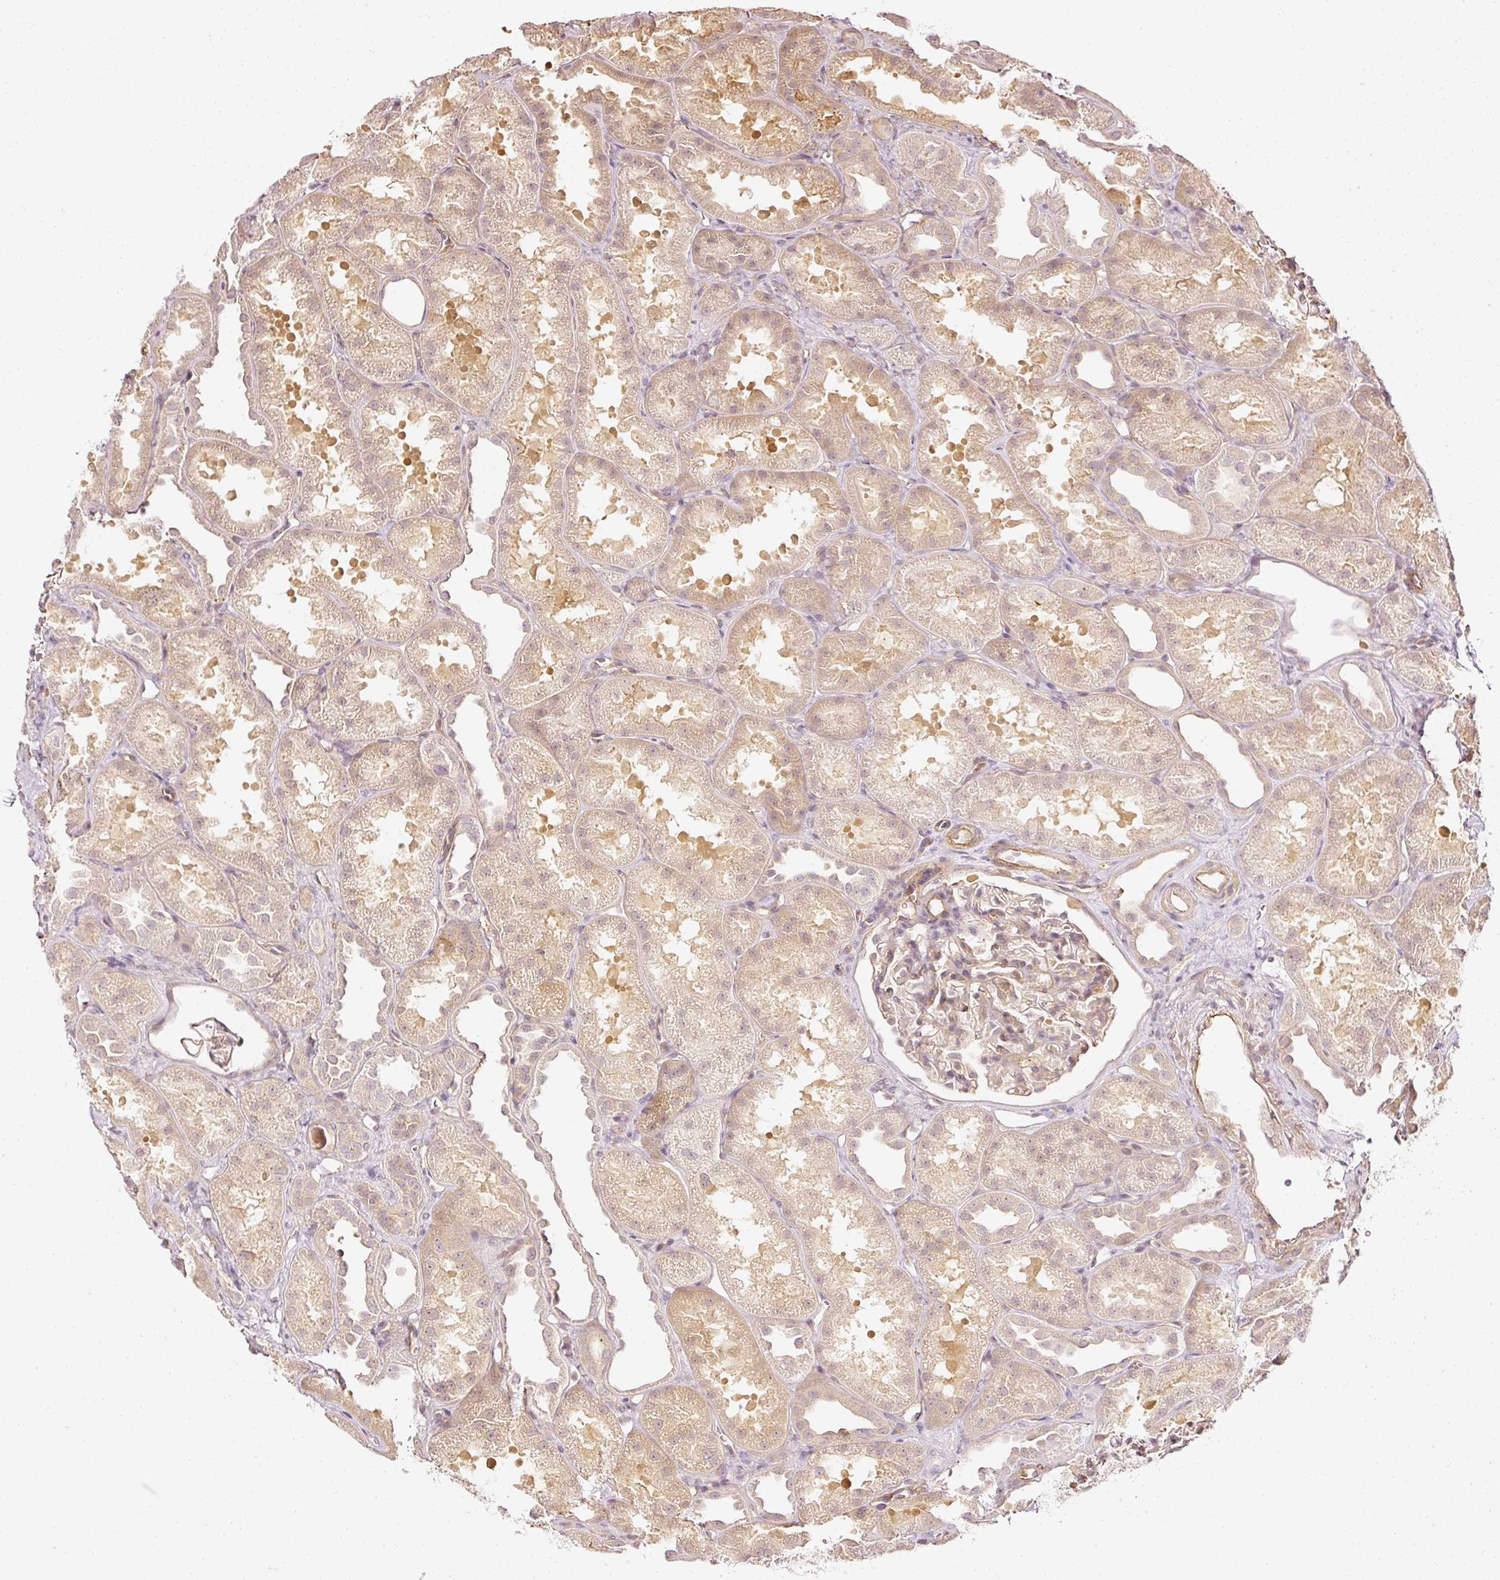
{"staining": {"intensity": "negative", "quantity": "none", "location": "none"}, "tissue": "kidney", "cell_type": "Cells in glomeruli", "image_type": "normal", "snomed": [{"axis": "morphology", "description": "Normal tissue, NOS"}, {"axis": "topography", "description": "Kidney"}], "caption": "Immunohistochemical staining of benign kidney exhibits no significant expression in cells in glomeruli. (DAB (3,3'-diaminobenzidine) immunohistochemistry (IHC), high magnification).", "gene": "DRD2", "patient": {"sex": "male", "age": 61}}